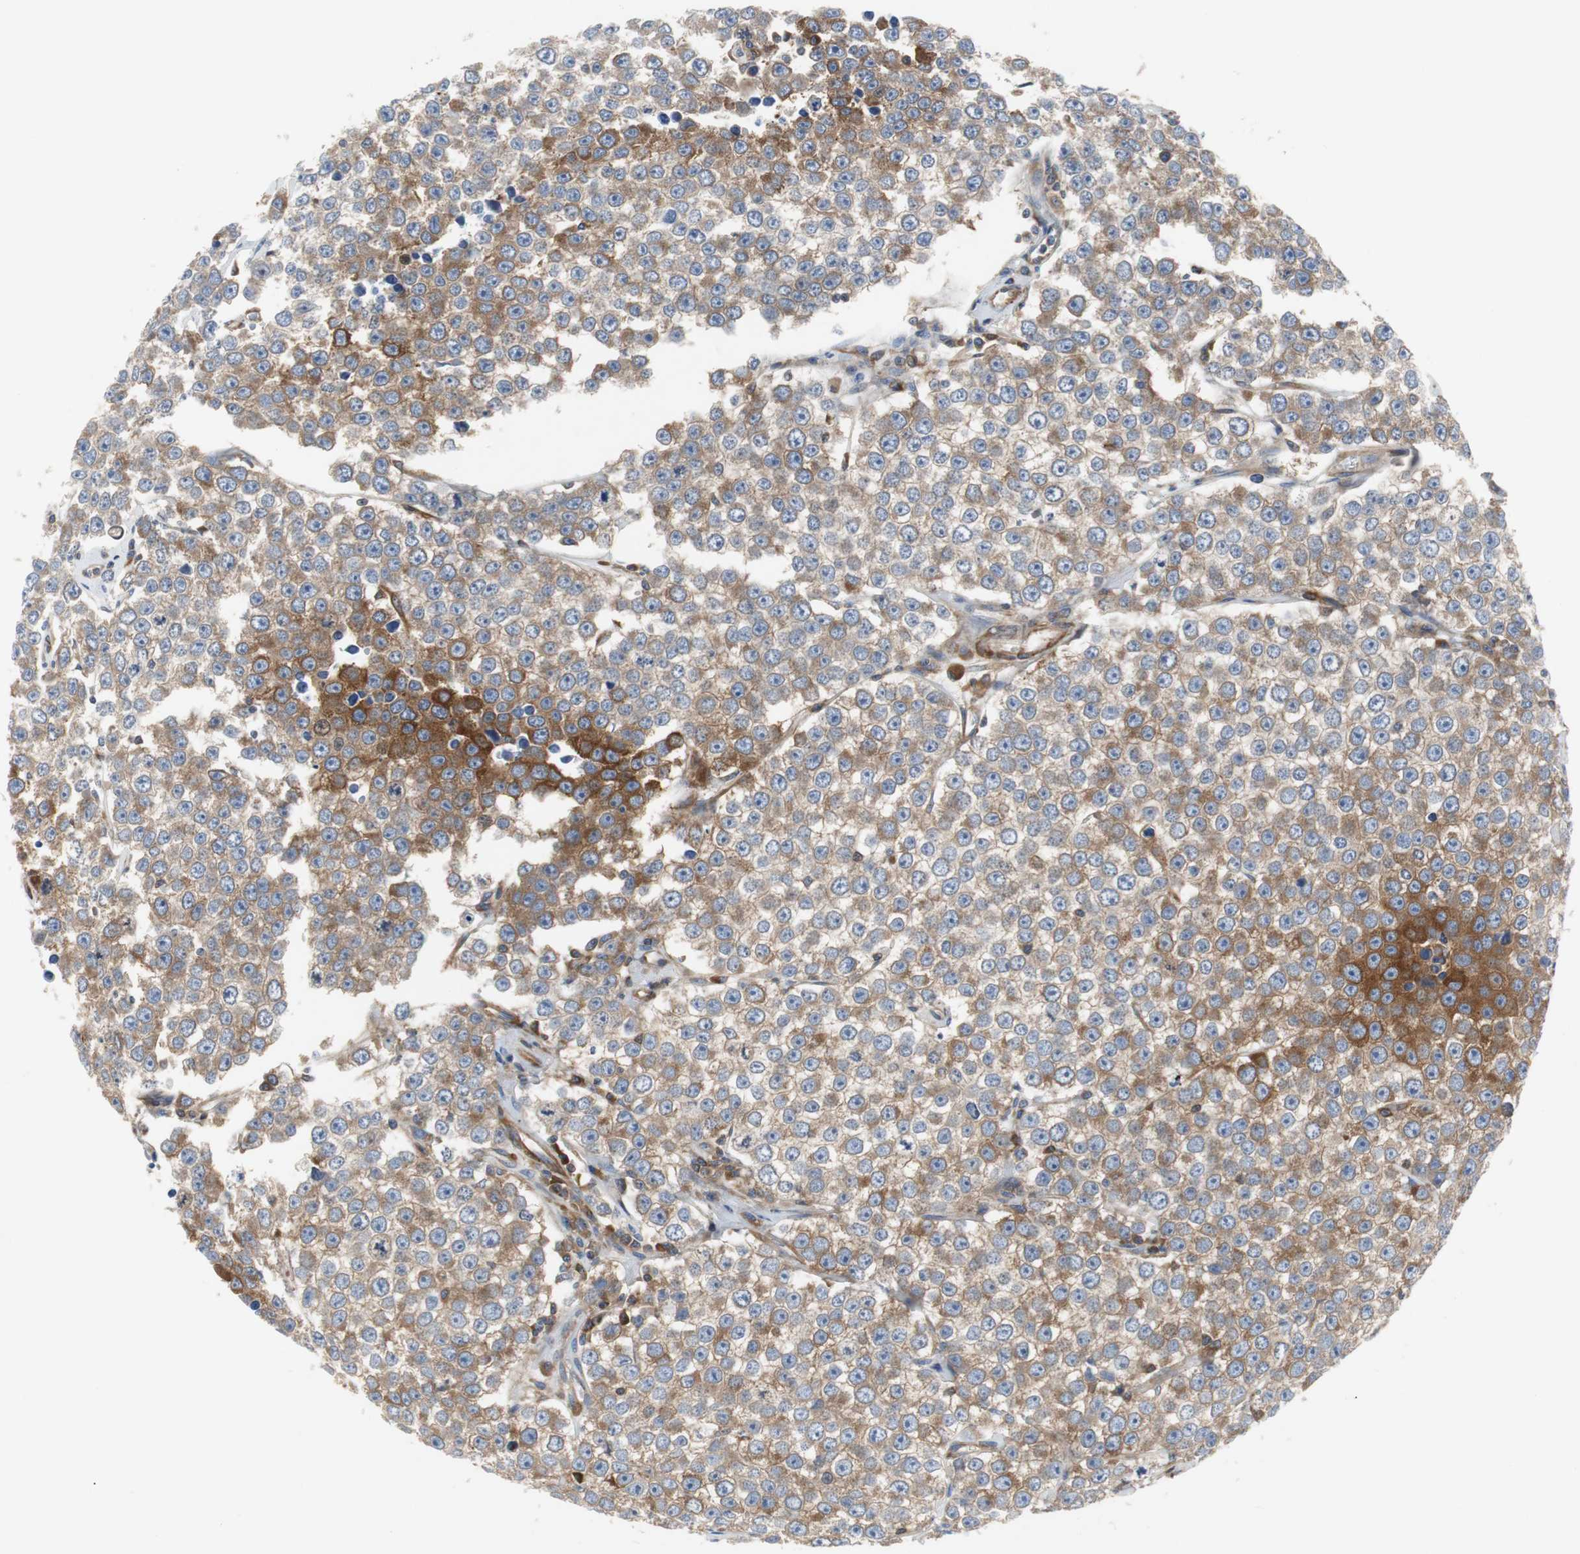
{"staining": {"intensity": "moderate", "quantity": "25%-75%", "location": "cytoplasmic/membranous"}, "tissue": "testis cancer", "cell_type": "Tumor cells", "image_type": "cancer", "snomed": [{"axis": "morphology", "description": "Seminoma, NOS"}, {"axis": "morphology", "description": "Carcinoma, Embryonal, NOS"}, {"axis": "topography", "description": "Testis"}], "caption": "Immunohistochemistry (IHC) of testis cancer exhibits medium levels of moderate cytoplasmic/membranous expression in approximately 25%-75% of tumor cells.", "gene": "GYS1", "patient": {"sex": "male", "age": 52}}